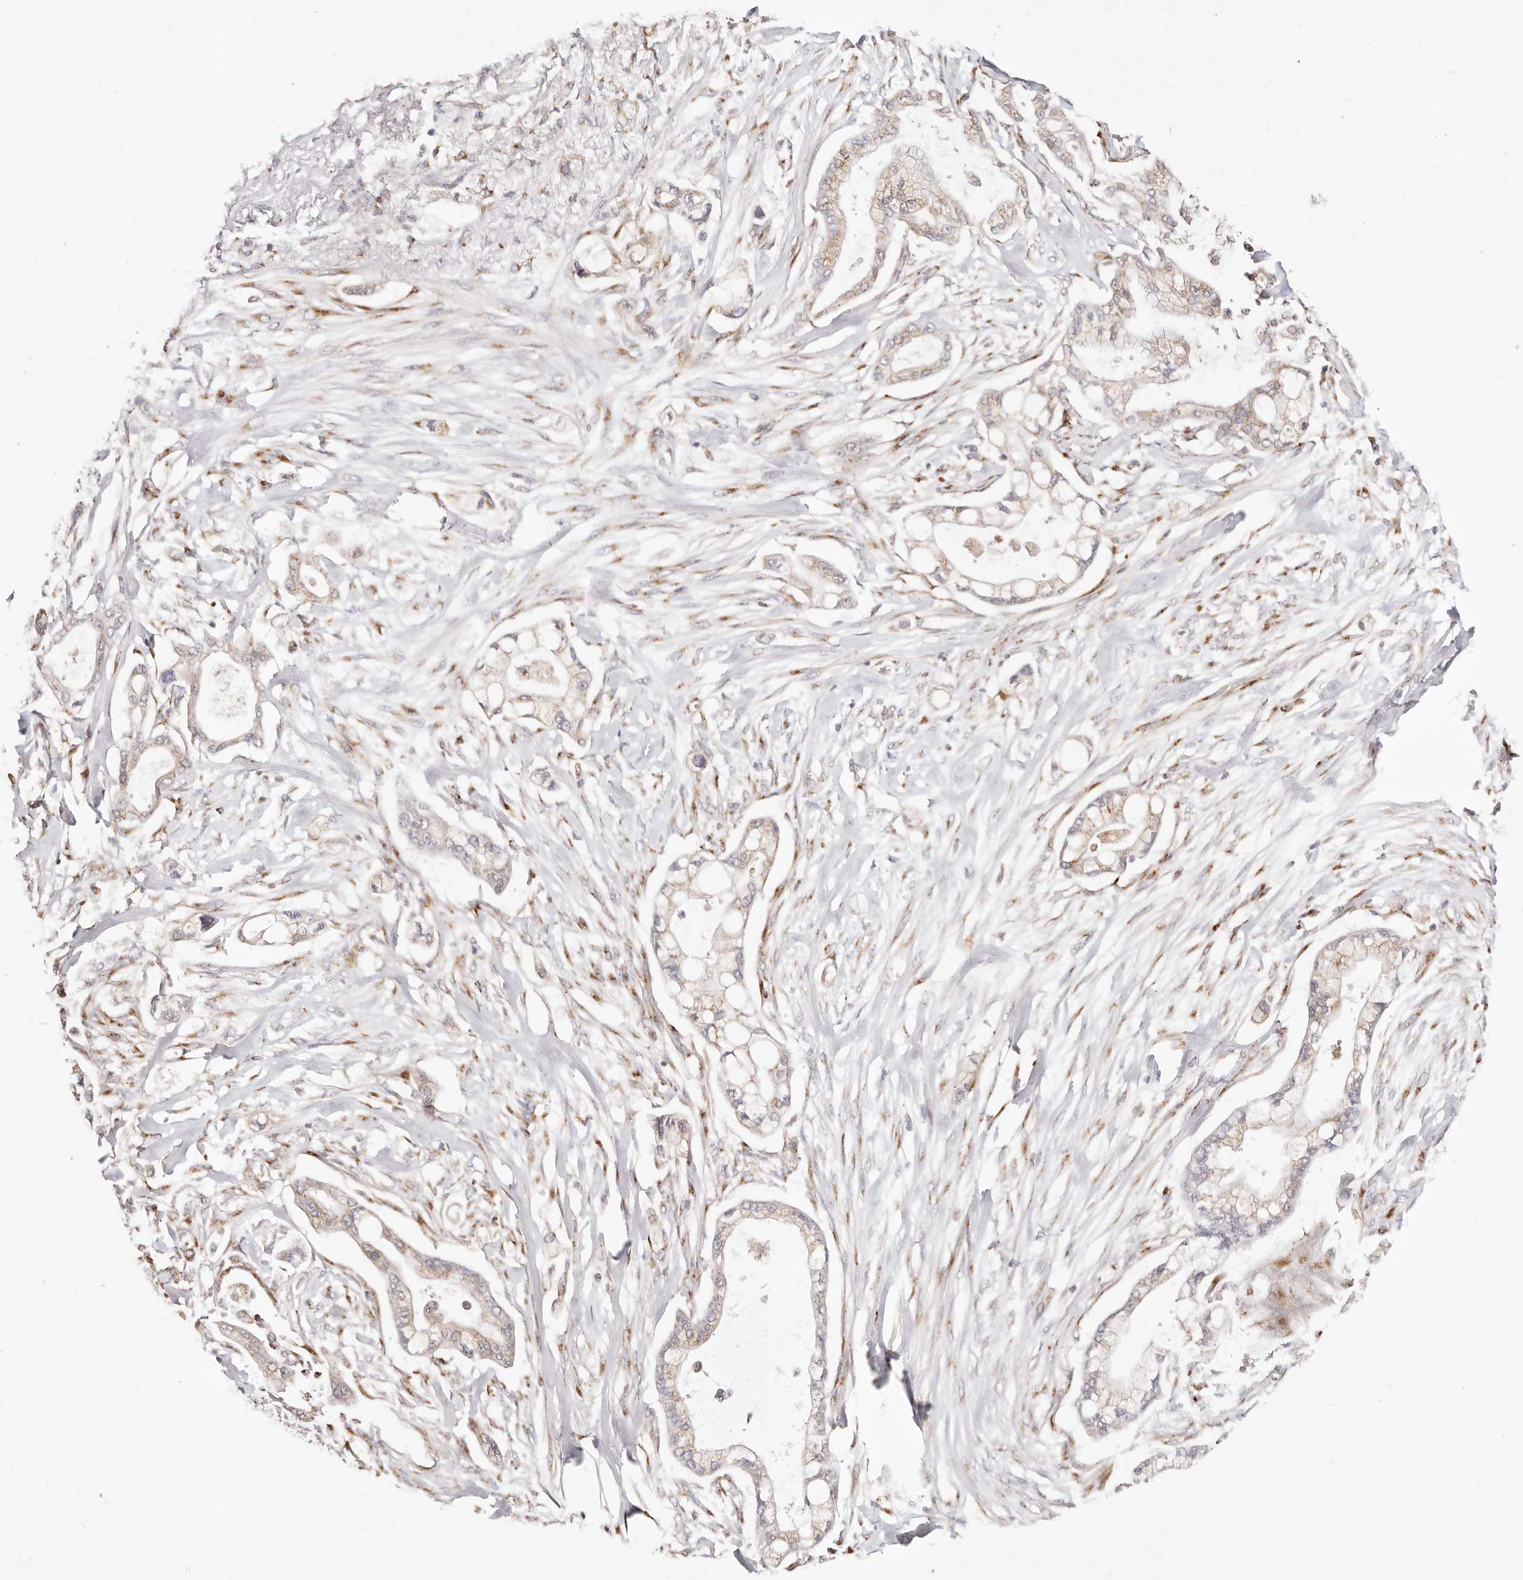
{"staining": {"intensity": "weak", "quantity": "25%-75%", "location": "cytoplasmic/membranous"}, "tissue": "pancreatic cancer", "cell_type": "Tumor cells", "image_type": "cancer", "snomed": [{"axis": "morphology", "description": "Adenocarcinoma, NOS"}, {"axis": "topography", "description": "Pancreas"}], "caption": "High-magnification brightfield microscopy of pancreatic cancer (adenocarcinoma) stained with DAB (3,3'-diaminobenzidine) (brown) and counterstained with hematoxylin (blue). tumor cells exhibit weak cytoplasmic/membranous staining is present in approximately25%-75% of cells.", "gene": "MAPK6", "patient": {"sex": "male", "age": 68}}